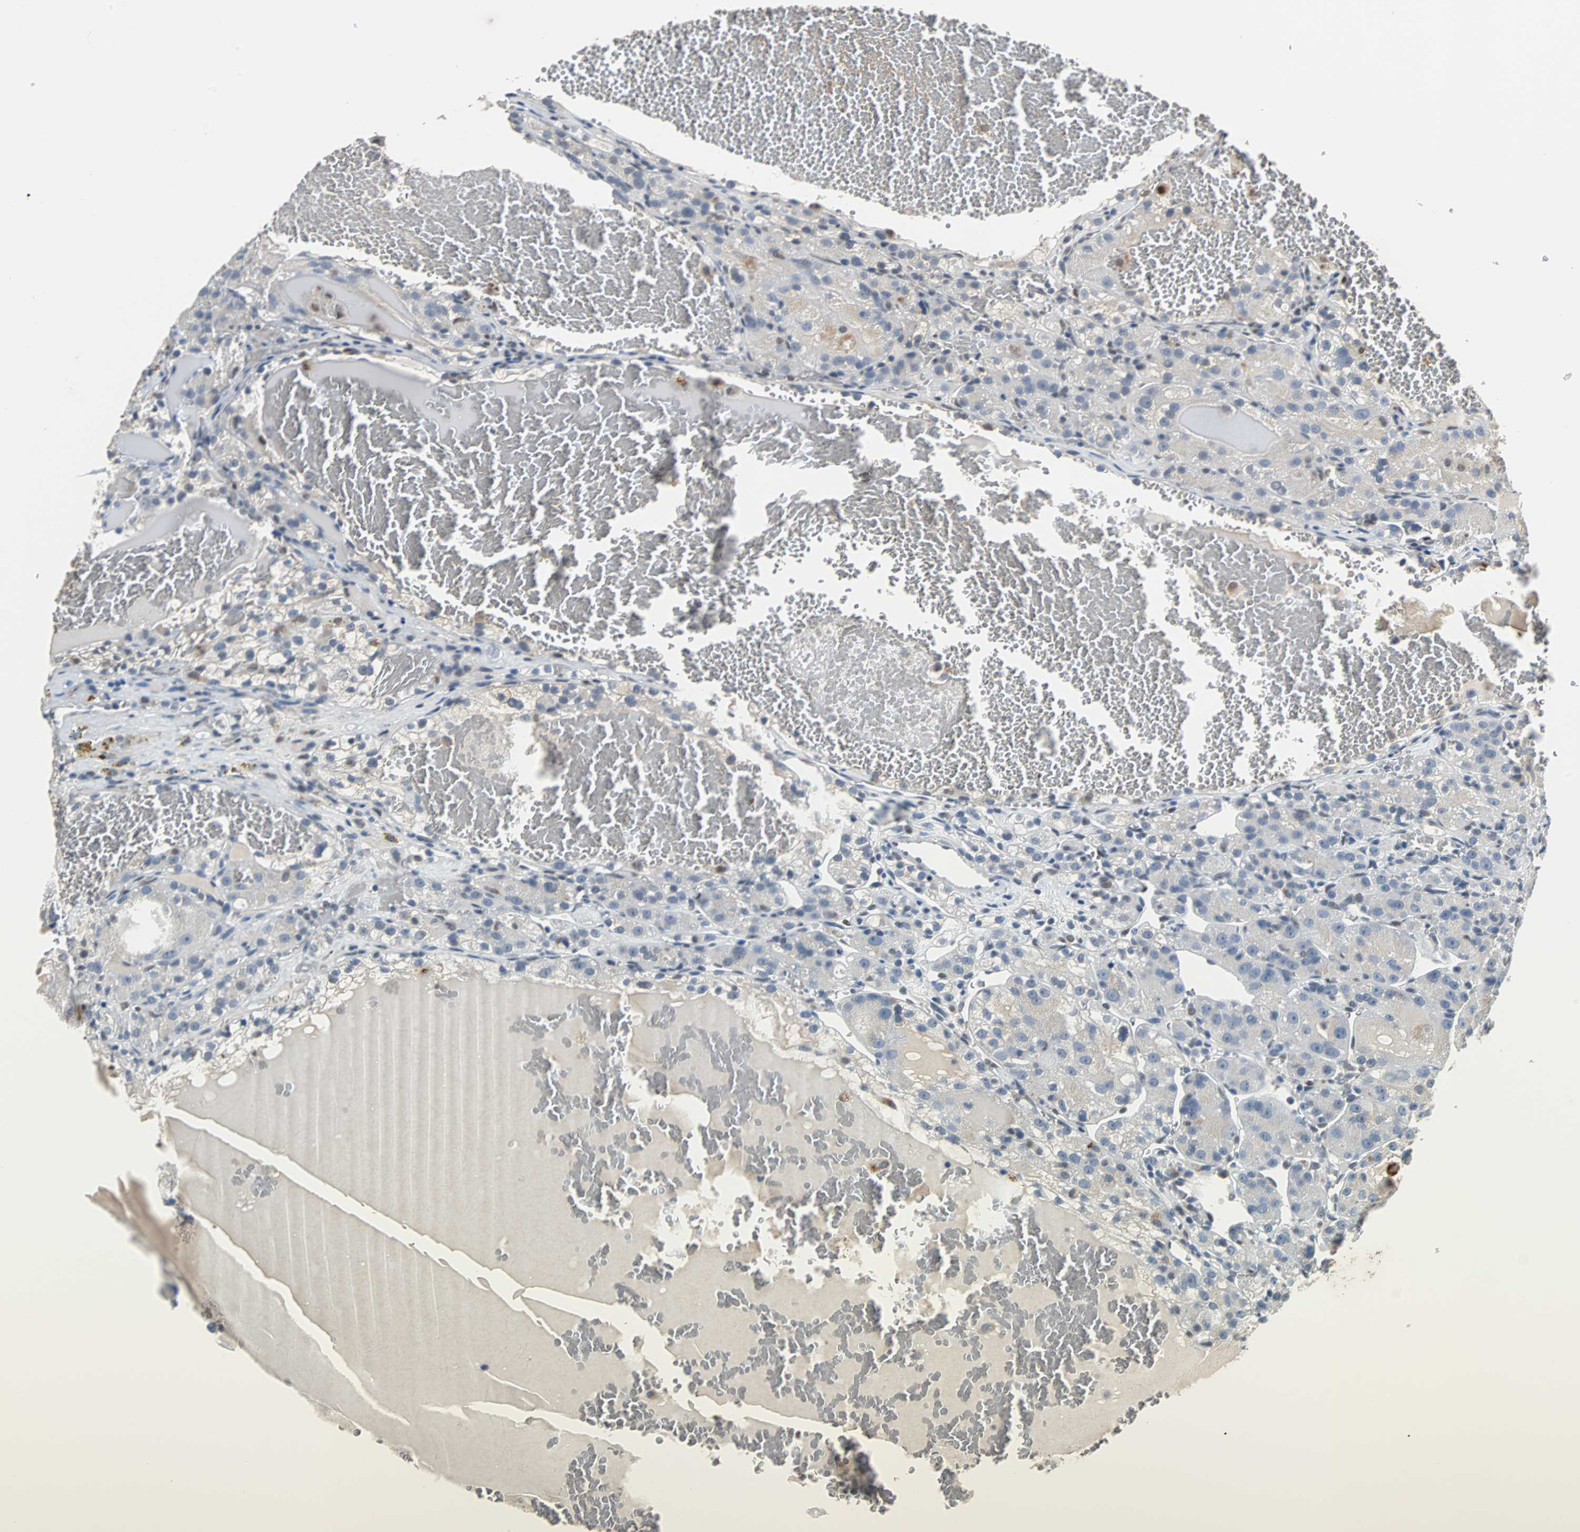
{"staining": {"intensity": "negative", "quantity": "none", "location": "none"}, "tissue": "renal cancer", "cell_type": "Tumor cells", "image_type": "cancer", "snomed": [{"axis": "morphology", "description": "Normal tissue, NOS"}, {"axis": "morphology", "description": "Adenocarcinoma, NOS"}, {"axis": "topography", "description": "Kidney"}], "caption": "Renal cancer stained for a protein using IHC demonstrates no expression tumor cells.", "gene": "HLX", "patient": {"sex": "male", "age": 61}}